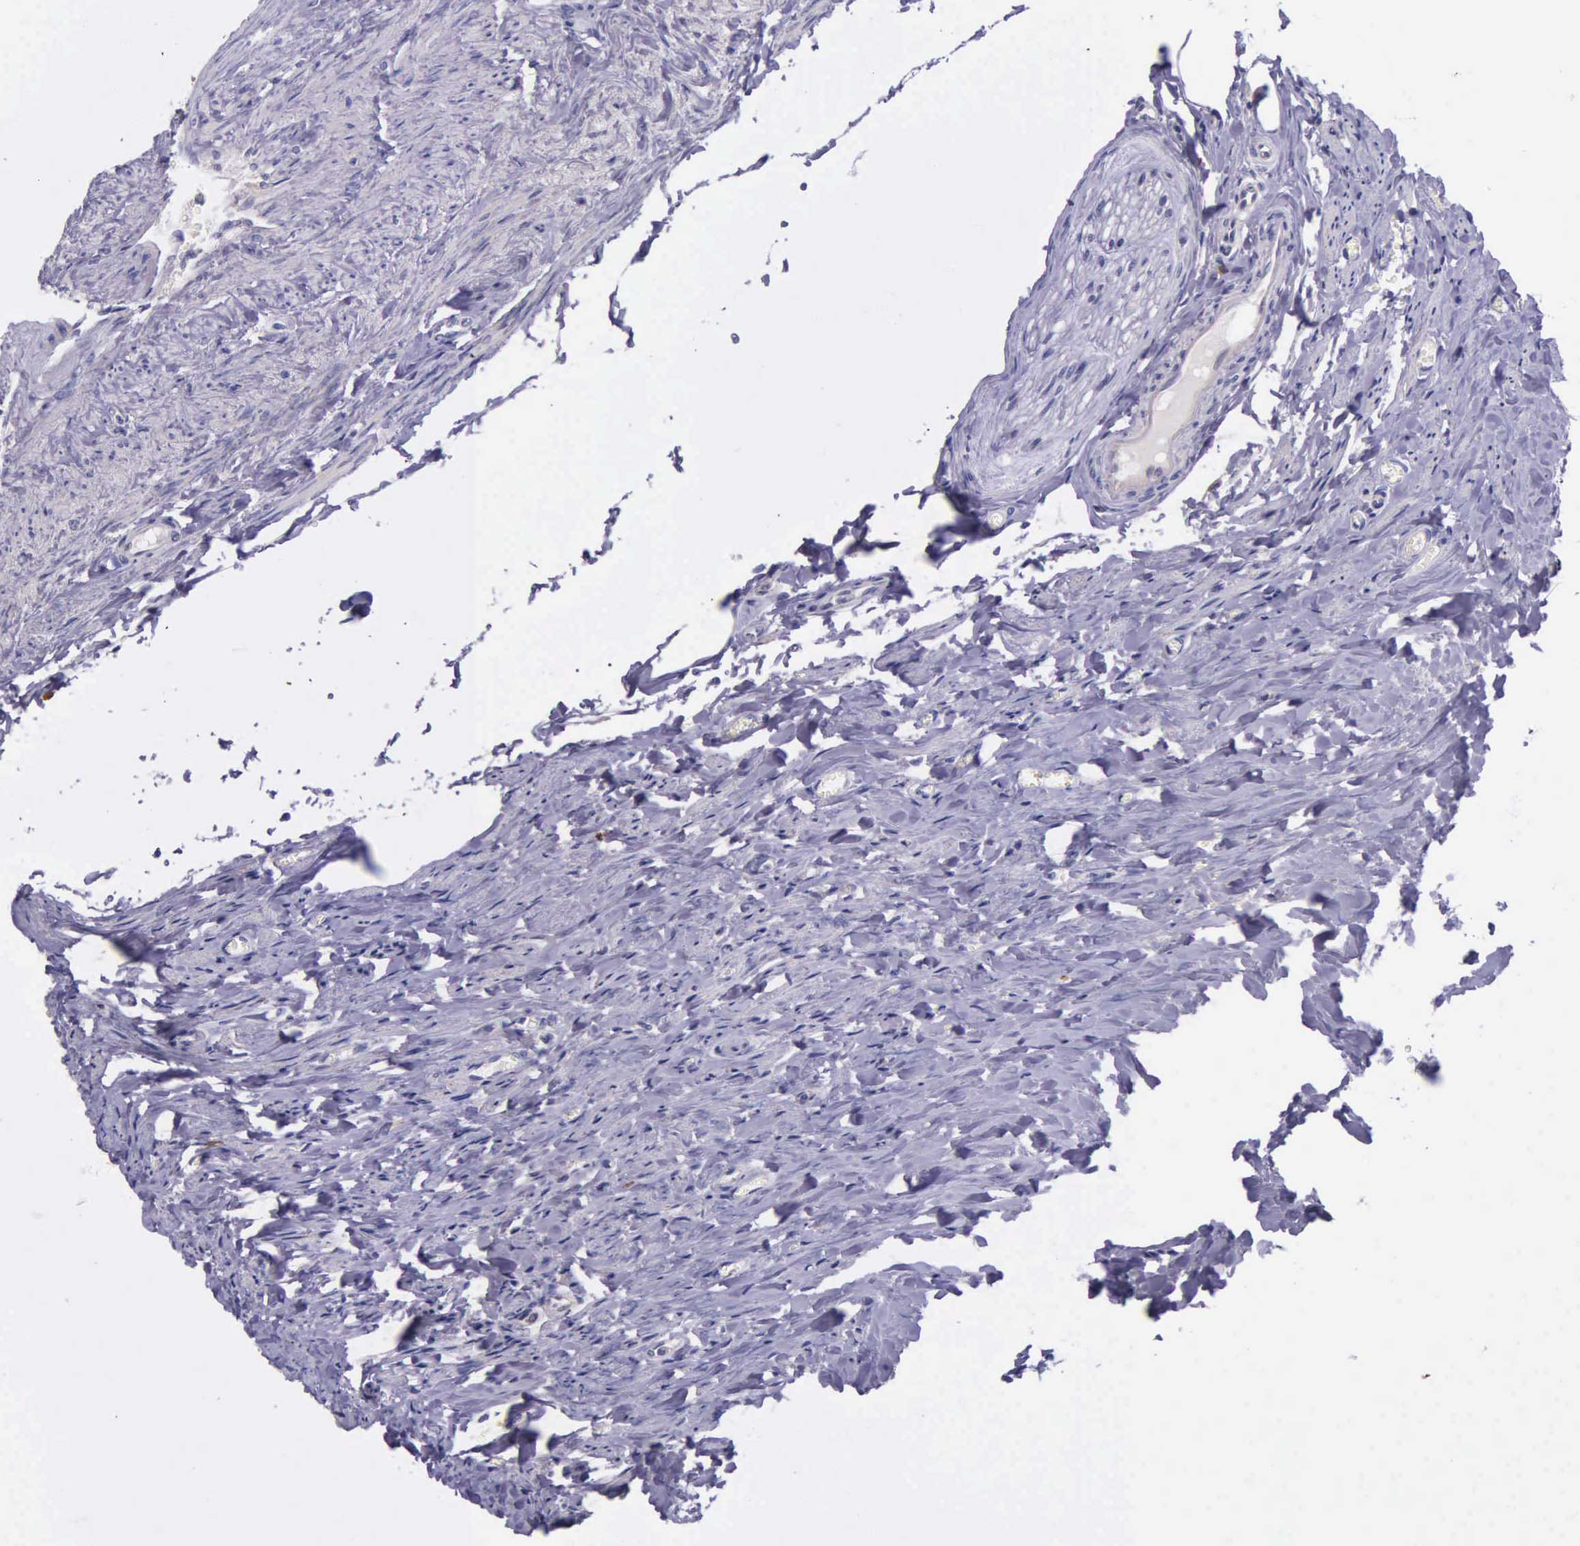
{"staining": {"intensity": "weak", "quantity": "25%-75%", "location": "cytoplasmic/membranous"}, "tissue": "ovary", "cell_type": "Ovarian stroma cells", "image_type": "normal", "snomed": [{"axis": "morphology", "description": "Normal tissue, NOS"}, {"axis": "topography", "description": "Ovary"}], "caption": "A high-resolution photomicrograph shows immunohistochemistry staining of normal ovary, which exhibits weak cytoplasmic/membranous positivity in approximately 25%-75% of ovarian stroma cells. The protein of interest is stained brown, and the nuclei are stained in blue (DAB IHC with brightfield microscopy, high magnification).", "gene": "NSDHL", "patient": {"sex": "female", "age": 53}}